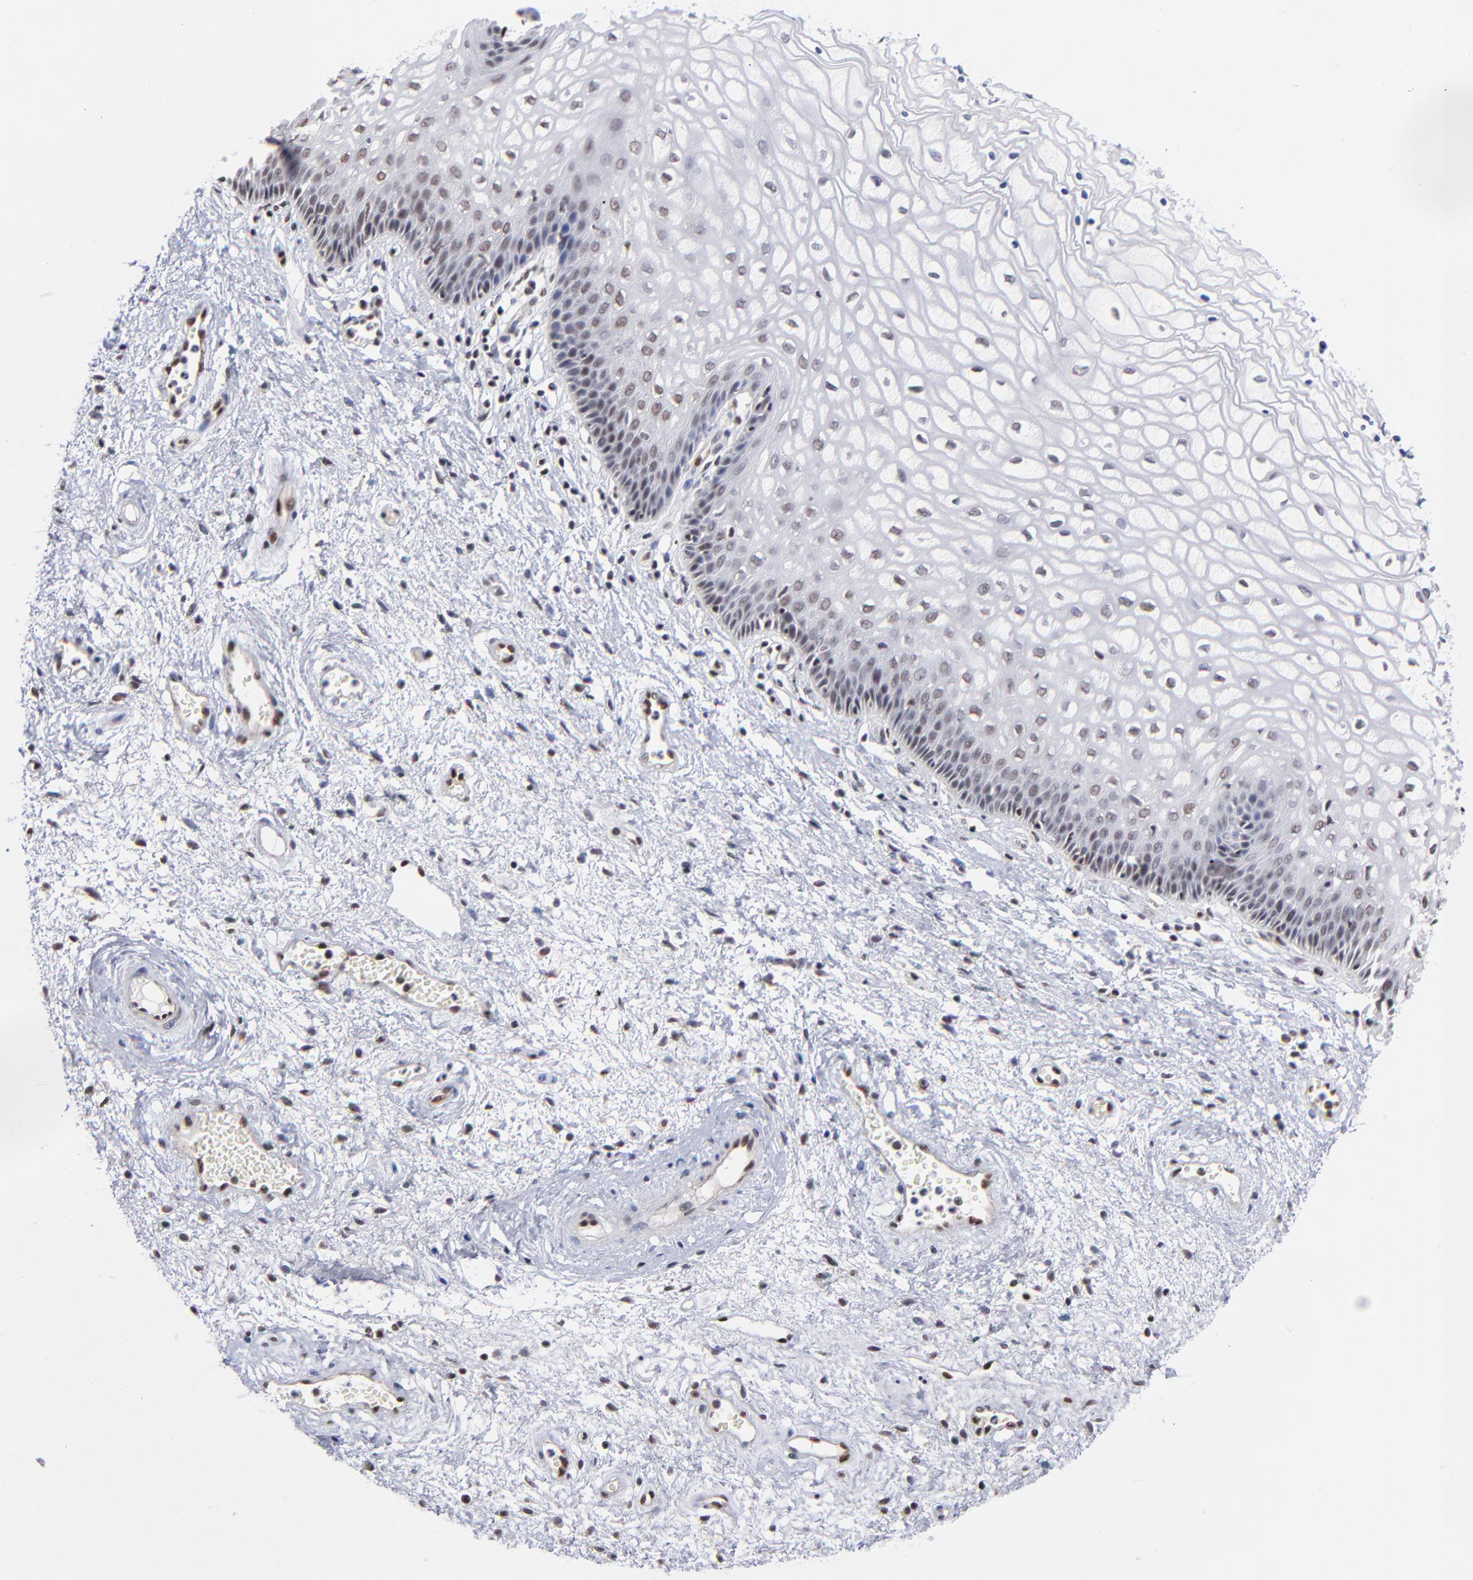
{"staining": {"intensity": "weak", "quantity": "<25%", "location": "nuclear"}, "tissue": "vagina", "cell_type": "Squamous epithelial cells", "image_type": "normal", "snomed": [{"axis": "morphology", "description": "Normal tissue, NOS"}, {"axis": "topography", "description": "Vagina"}], "caption": "This is a image of IHC staining of benign vagina, which shows no staining in squamous epithelial cells.", "gene": "GABPA", "patient": {"sex": "female", "age": 34}}